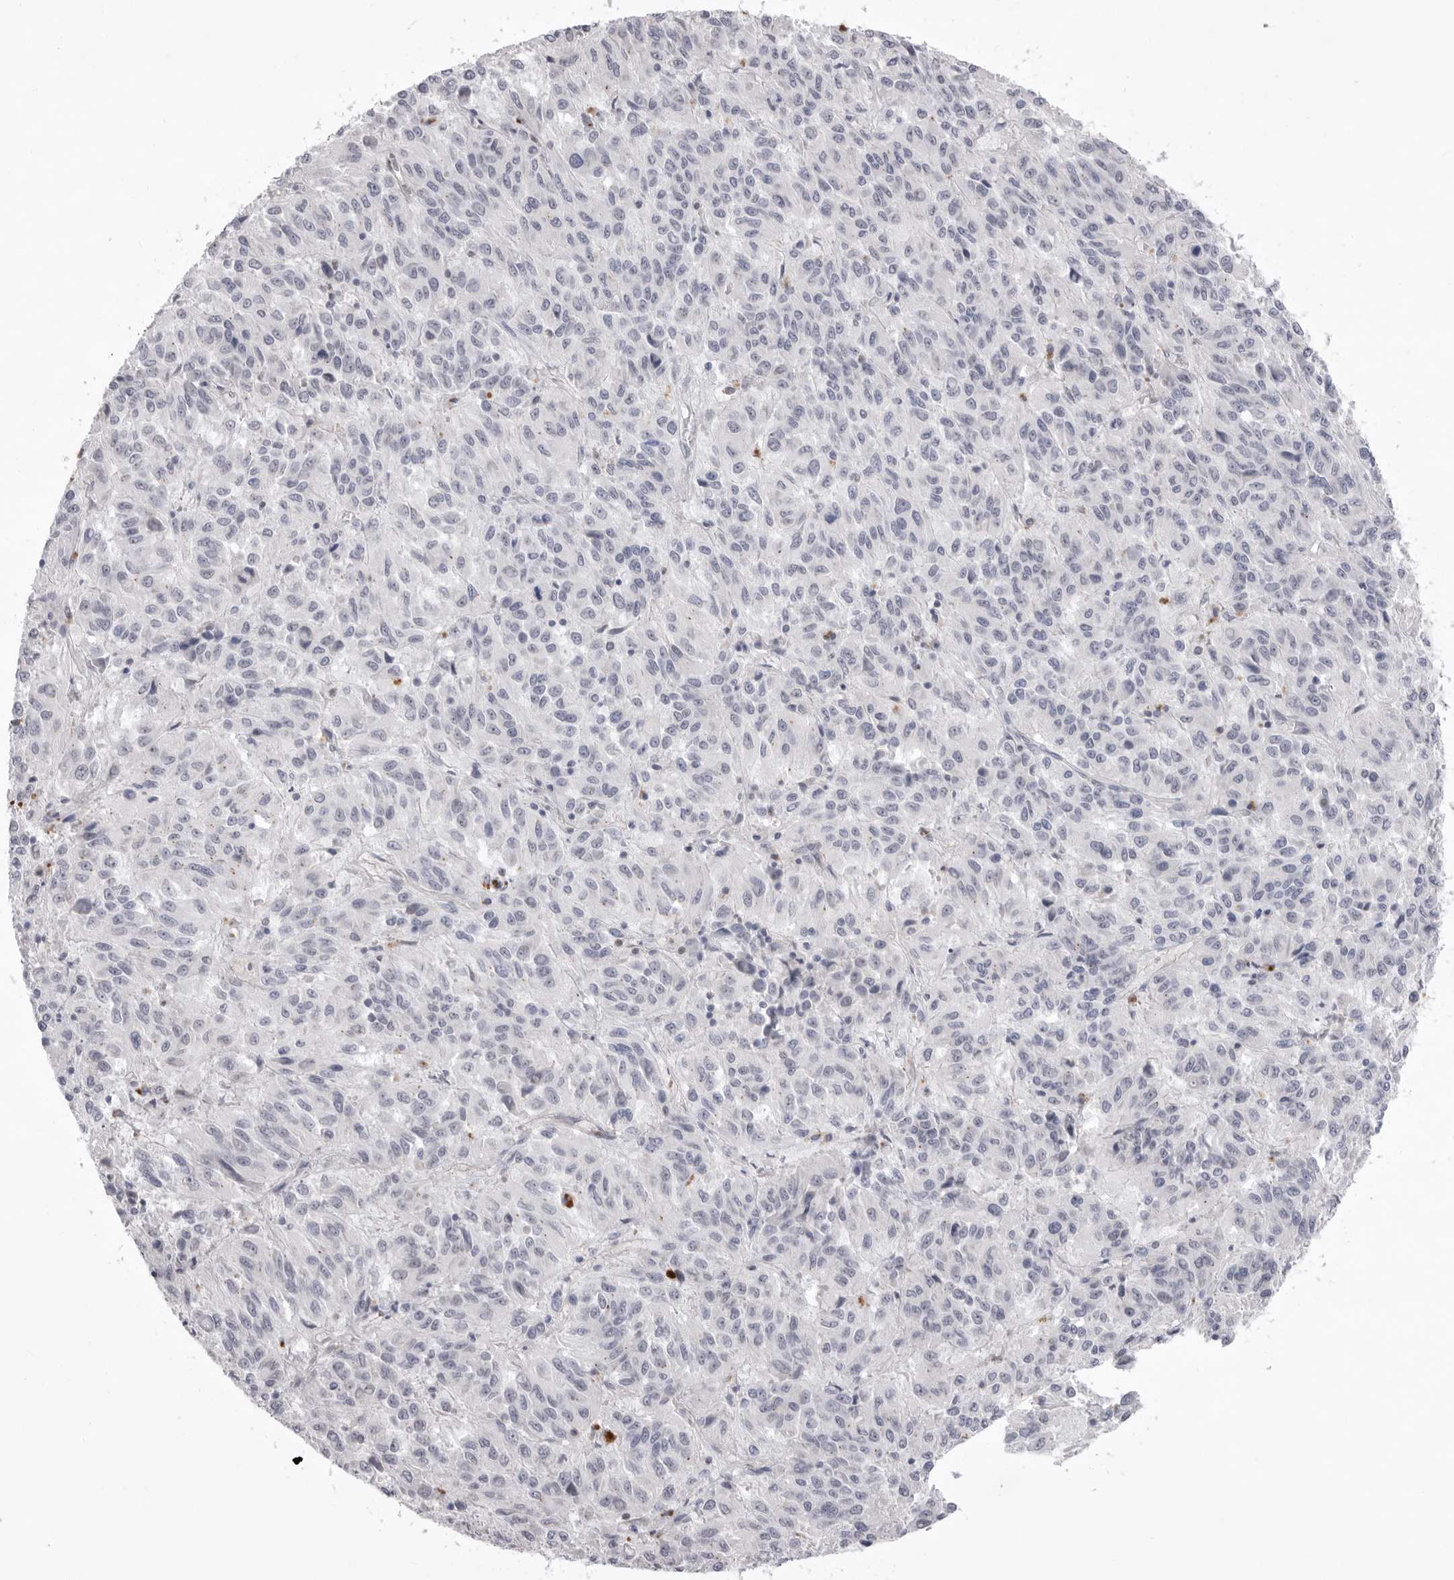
{"staining": {"intensity": "negative", "quantity": "none", "location": "none"}, "tissue": "melanoma", "cell_type": "Tumor cells", "image_type": "cancer", "snomed": [{"axis": "morphology", "description": "Malignant melanoma, Metastatic site"}, {"axis": "topography", "description": "Lung"}], "caption": "Immunohistochemical staining of human melanoma reveals no significant positivity in tumor cells. (DAB immunohistochemistry with hematoxylin counter stain).", "gene": "ZBTB7B", "patient": {"sex": "male", "age": 64}}